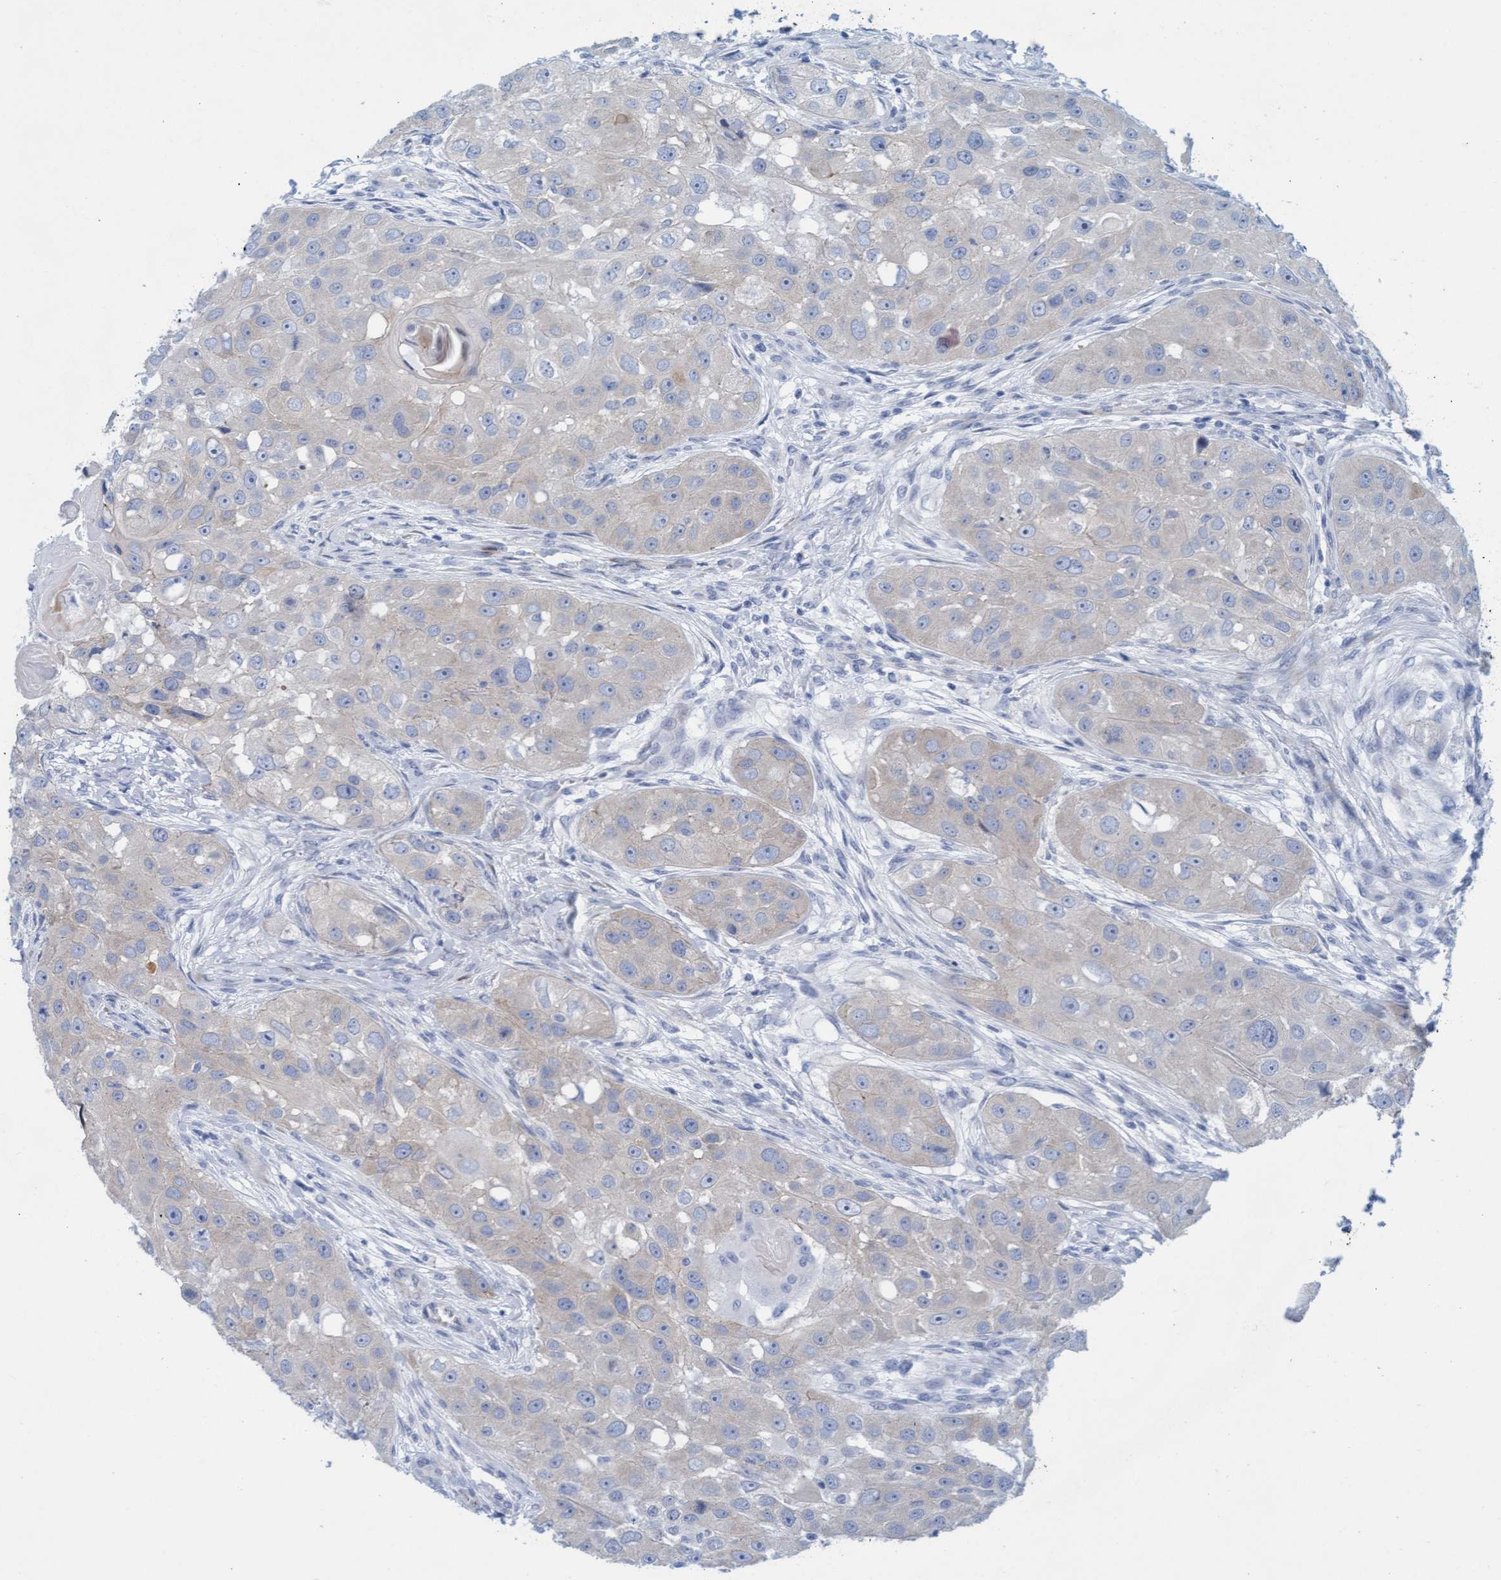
{"staining": {"intensity": "negative", "quantity": "none", "location": "none"}, "tissue": "head and neck cancer", "cell_type": "Tumor cells", "image_type": "cancer", "snomed": [{"axis": "morphology", "description": "Normal tissue, NOS"}, {"axis": "morphology", "description": "Squamous cell carcinoma, NOS"}, {"axis": "topography", "description": "Skeletal muscle"}, {"axis": "topography", "description": "Head-Neck"}], "caption": "Immunohistochemistry (IHC) of head and neck squamous cell carcinoma exhibits no positivity in tumor cells.", "gene": "MTFR1", "patient": {"sex": "male", "age": 51}}